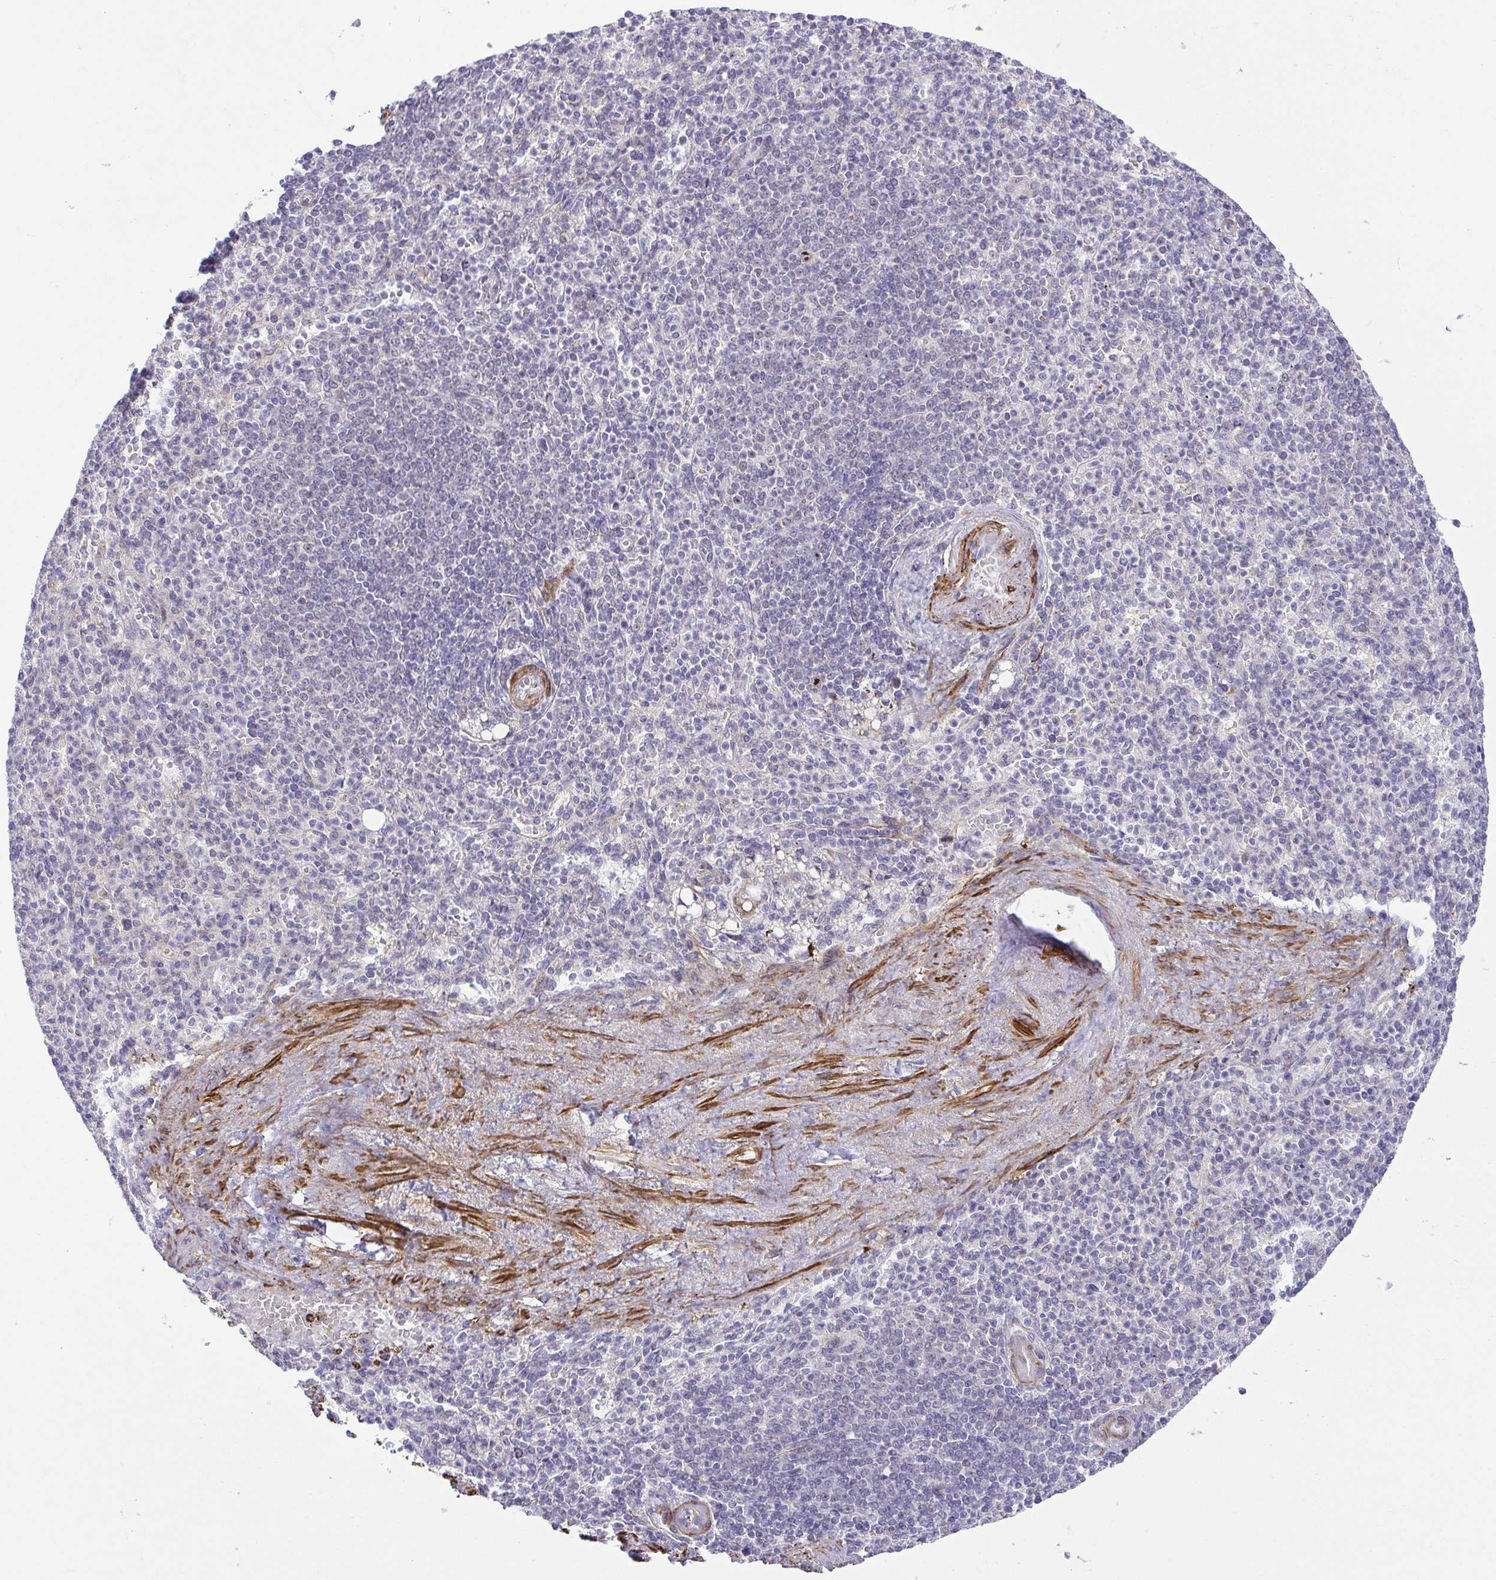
{"staining": {"intensity": "negative", "quantity": "none", "location": "none"}, "tissue": "spleen", "cell_type": "Cells in red pulp", "image_type": "normal", "snomed": [{"axis": "morphology", "description": "Normal tissue, NOS"}, {"axis": "topography", "description": "Spleen"}], "caption": "This is a micrograph of immunohistochemistry staining of unremarkable spleen, which shows no positivity in cells in red pulp.", "gene": "RSL24D1", "patient": {"sex": "female", "age": 74}}